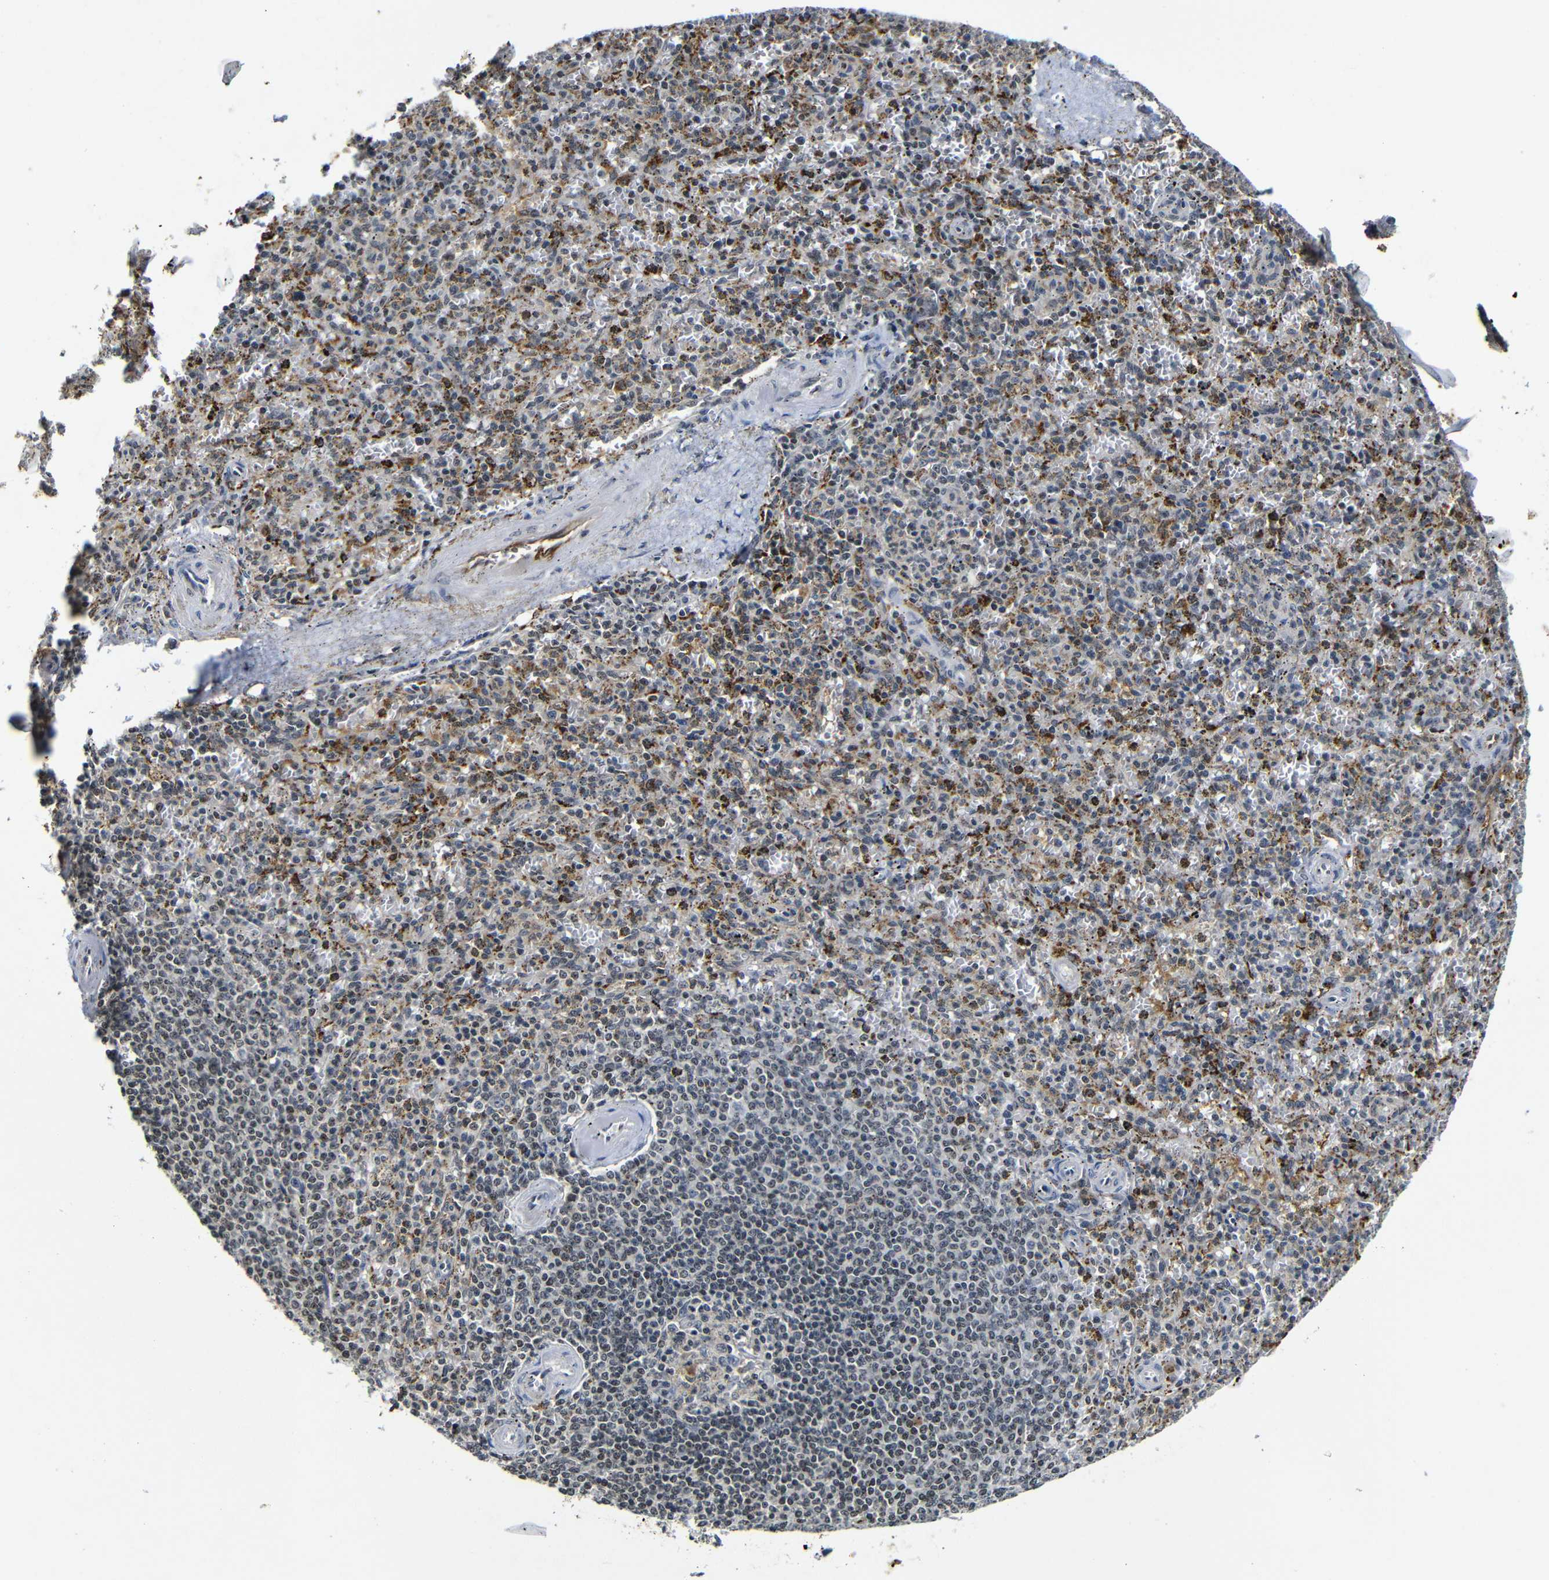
{"staining": {"intensity": "moderate", "quantity": "25%-75%", "location": "nuclear"}, "tissue": "spleen", "cell_type": "Cells in red pulp", "image_type": "normal", "snomed": [{"axis": "morphology", "description": "Normal tissue, NOS"}, {"axis": "topography", "description": "Spleen"}], "caption": "Cells in red pulp demonstrate medium levels of moderate nuclear positivity in about 25%-75% of cells in unremarkable human spleen.", "gene": "MYC", "patient": {"sex": "male", "age": 72}}